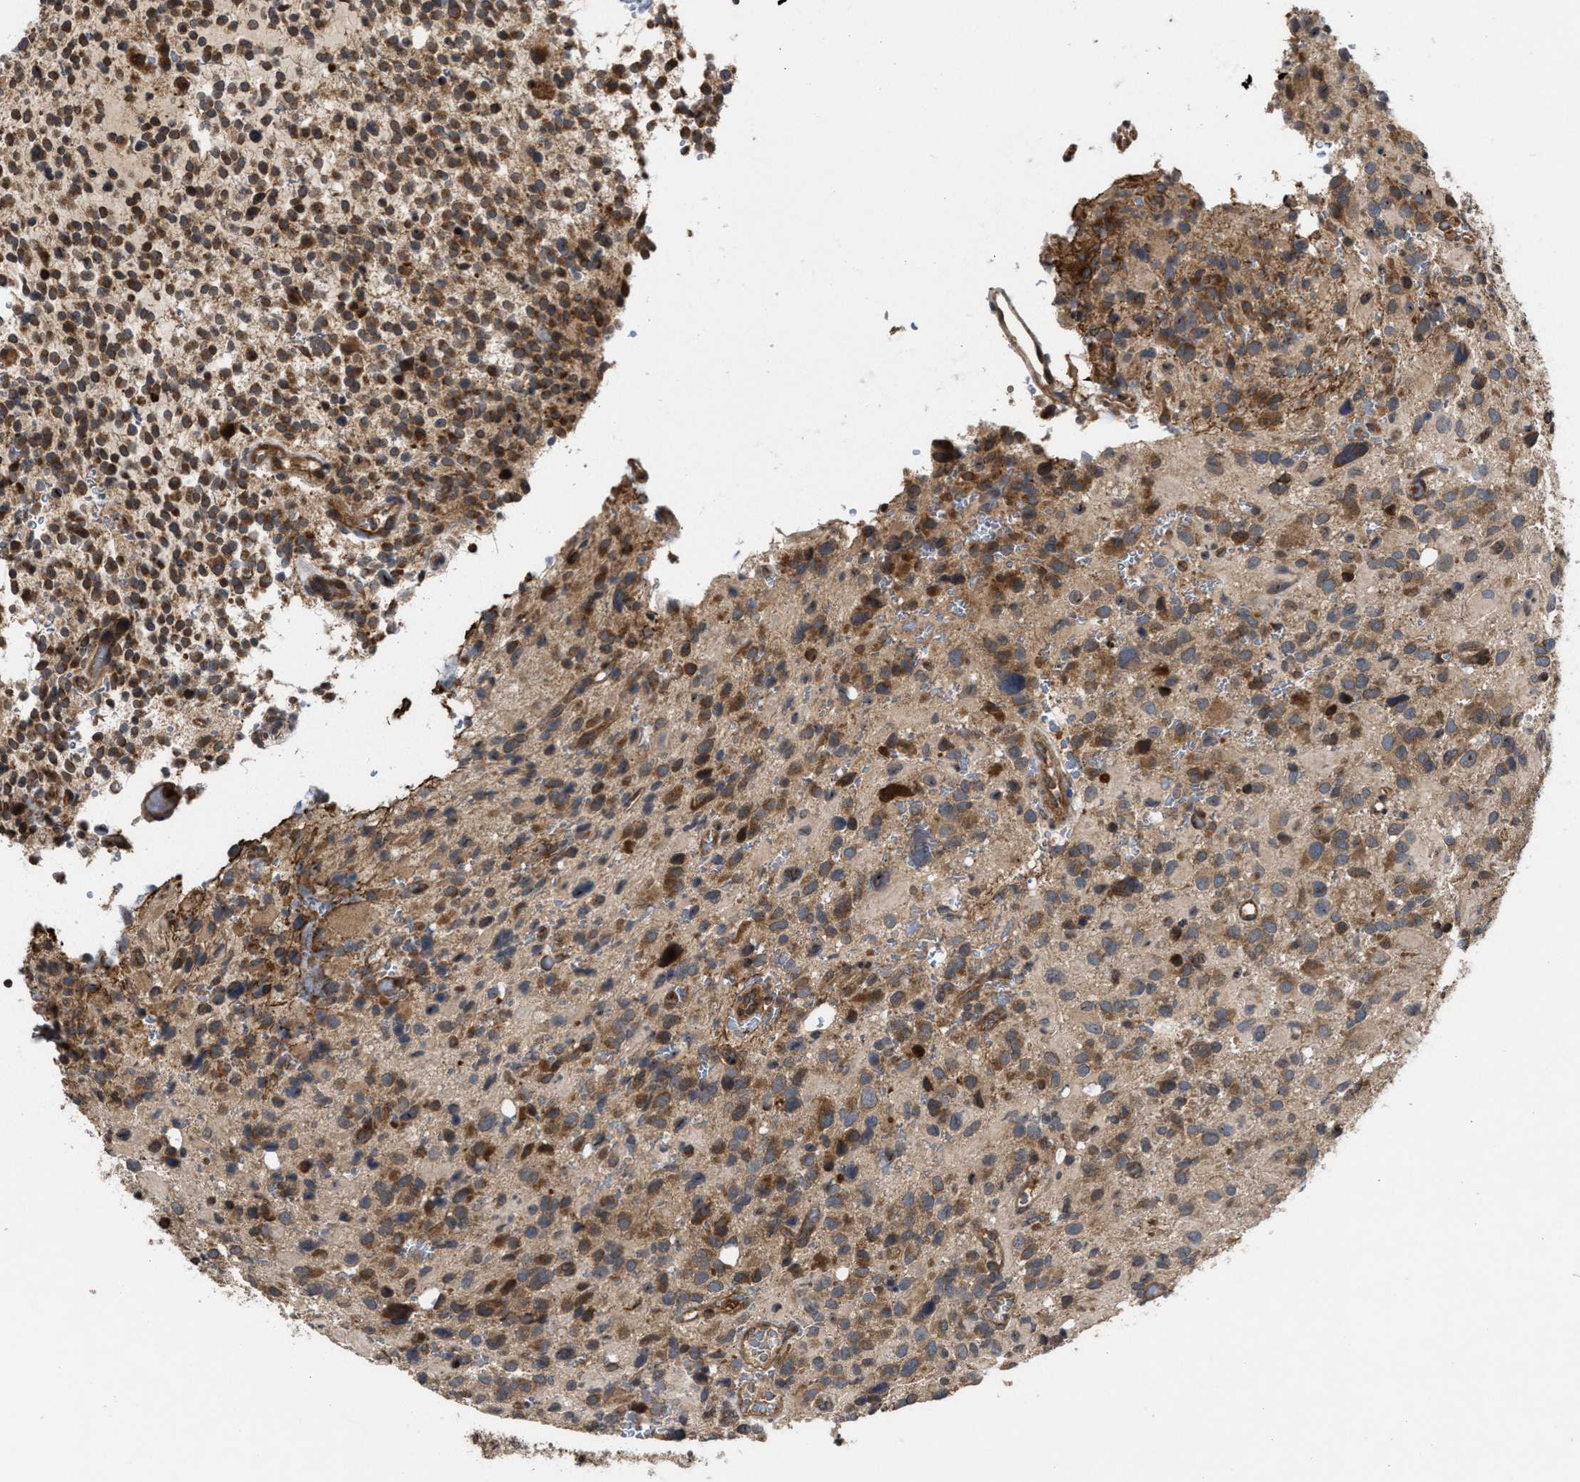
{"staining": {"intensity": "moderate", "quantity": ">75%", "location": "cytoplasmic/membranous"}, "tissue": "glioma", "cell_type": "Tumor cells", "image_type": "cancer", "snomed": [{"axis": "morphology", "description": "Glioma, malignant, High grade"}, {"axis": "topography", "description": "Brain"}], "caption": "A histopathology image showing moderate cytoplasmic/membranous staining in approximately >75% of tumor cells in glioma, as visualized by brown immunohistochemical staining.", "gene": "SAR1A", "patient": {"sex": "male", "age": 48}}